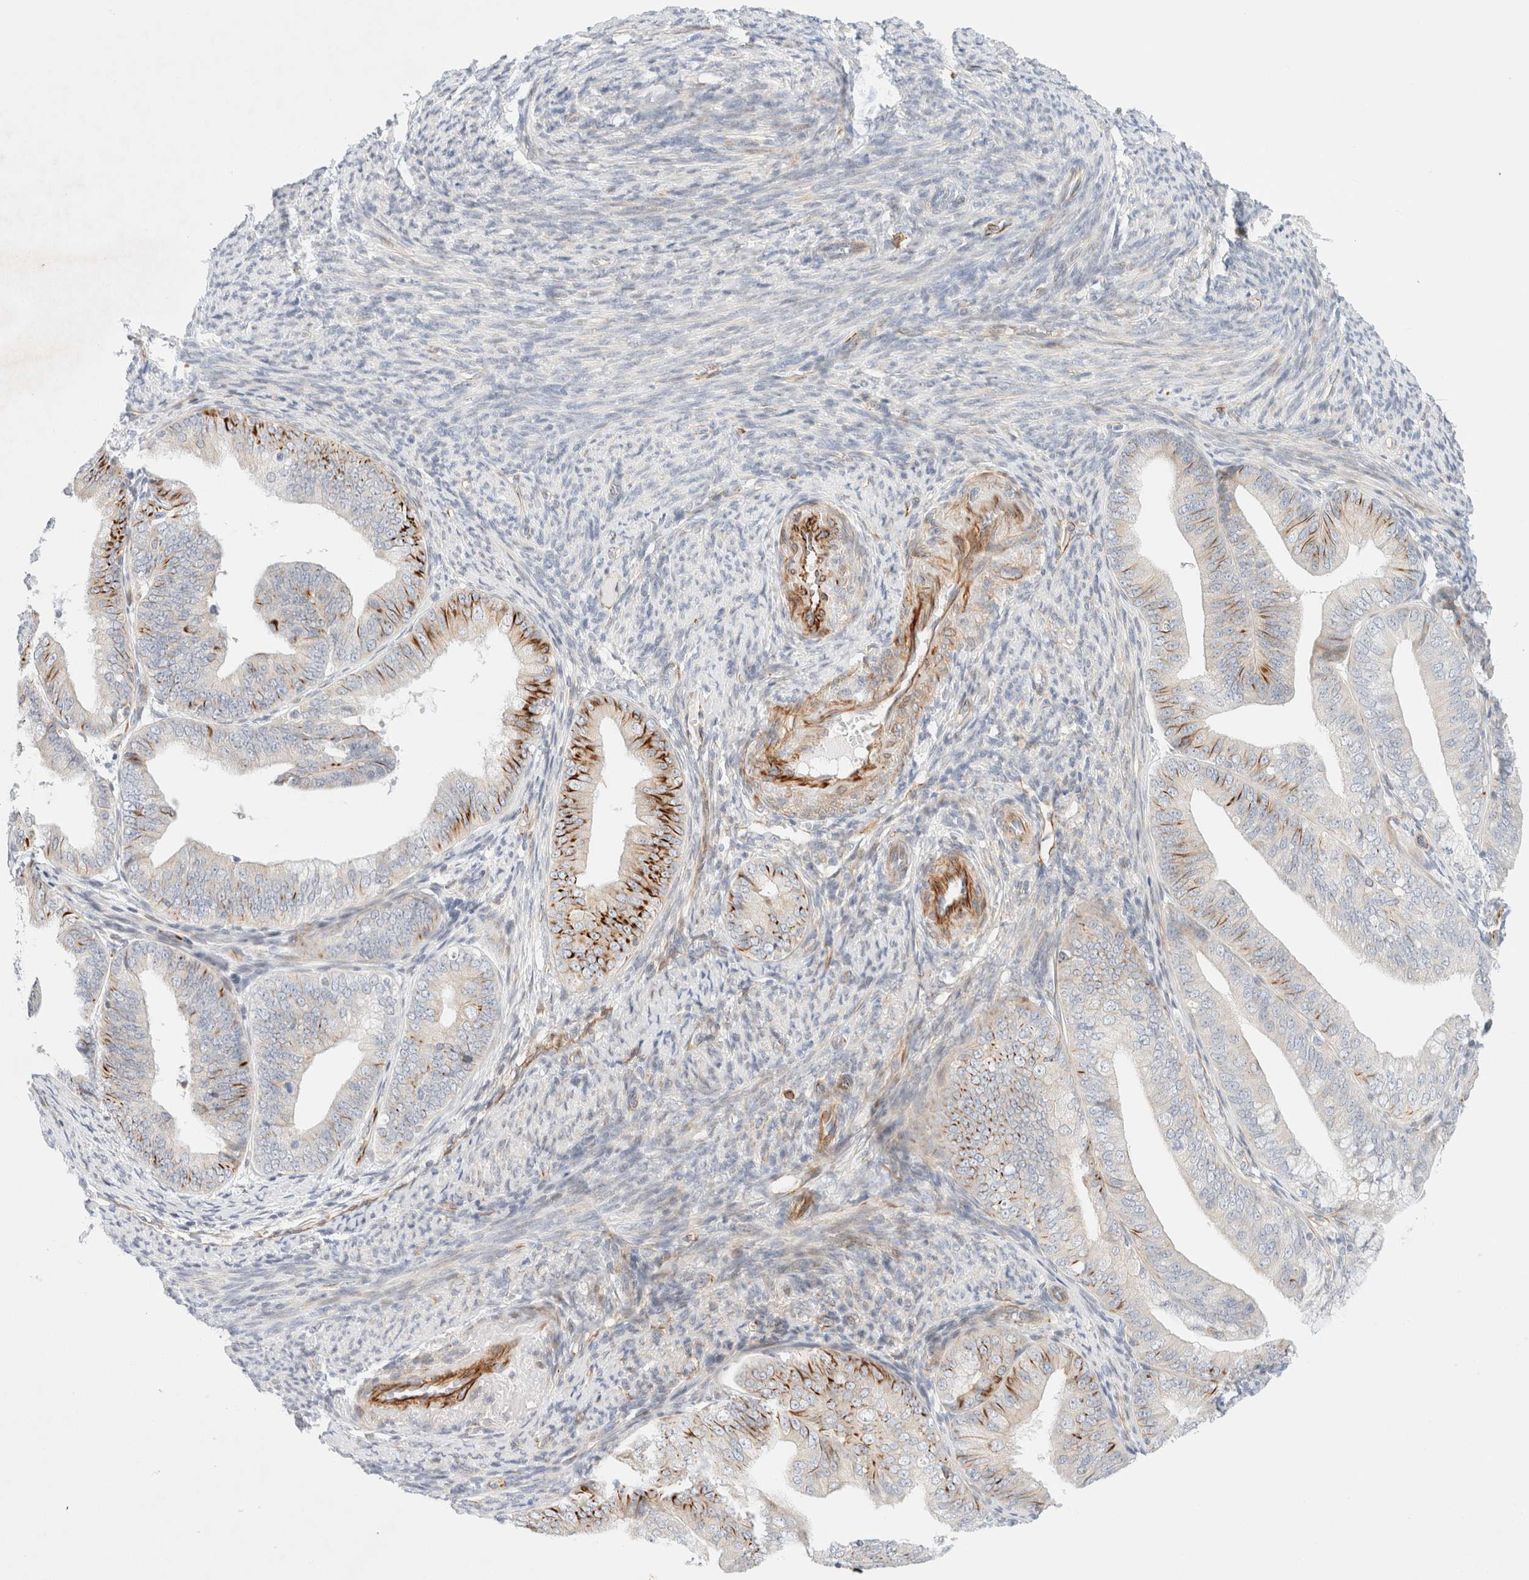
{"staining": {"intensity": "strong", "quantity": "<25%", "location": "cytoplasmic/membranous"}, "tissue": "endometrial cancer", "cell_type": "Tumor cells", "image_type": "cancer", "snomed": [{"axis": "morphology", "description": "Adenocarcinoma, NOS"}, {"axis": "topography", "description": "Endometrium"}], "caption": "A brown stain shows strong cytoplasmic/membranous staining of a protein in human endometrial cancer (adenocarcinoma) tumor cells.", "gene": "SLC25A48", "patient": {"sex": "female", "age": 63}}